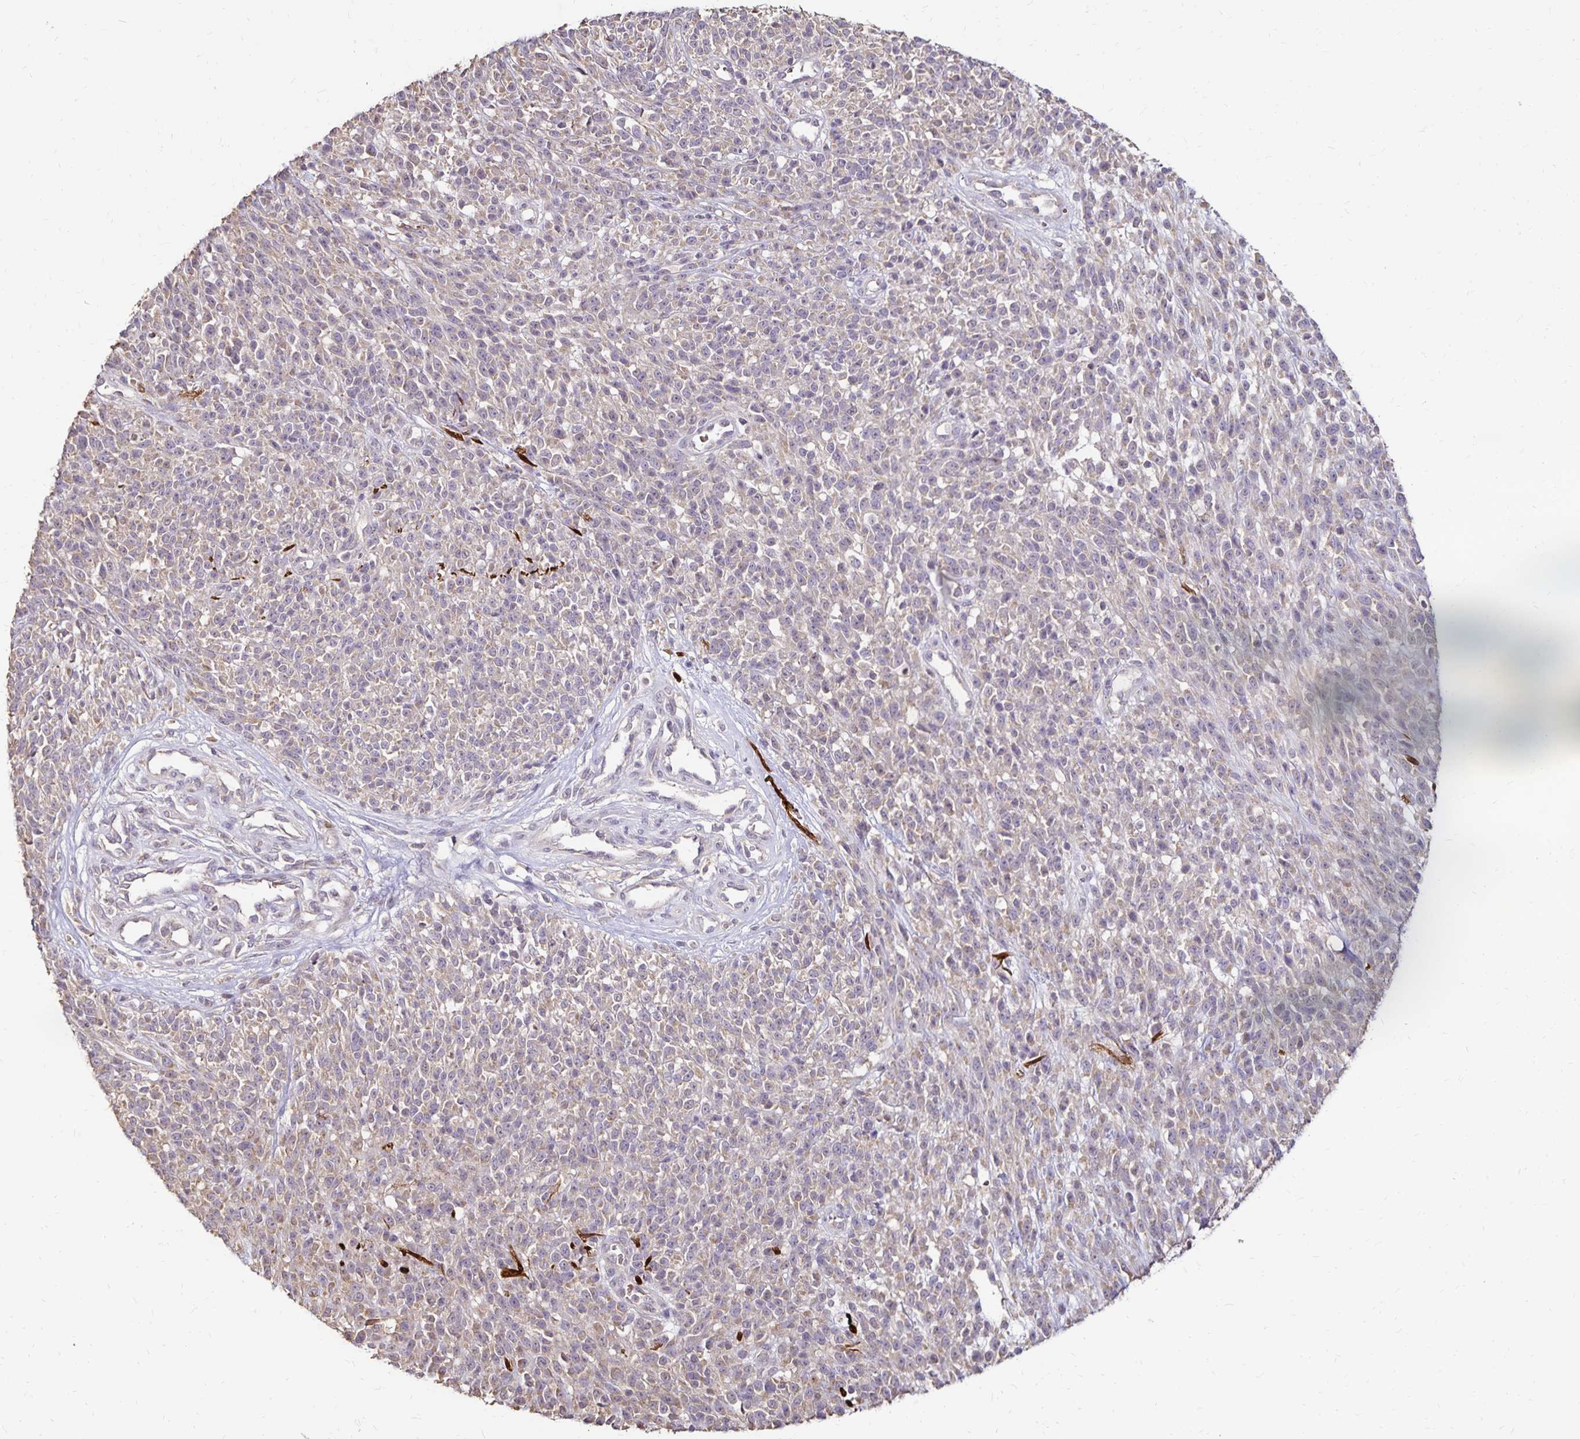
{"staining": {"intensity": "weak", "quantity": "25%-75%", "location": "cytoplasmic/membranous"}, "tissue": "melanoma", "cell_type": "Tumor cells", "image_type": "cancer", "snomed": [{"axis": "morphology", "description": "Malignant melanoma, NOS"}, {"axis": "topography", "description": "Skin"}, {"axis": "topography", "description": "Skin of trunk"}], "caption": "An immunohistochemistry micrograph of neoplastic tissue is shown. Protein staining in brown shows weak cytoplasmic/membranous positivity in melanoma within tumor cells. The protein of interest is shown in brown color, while the nuclei are stained blue.", "gene": "EMC10", "patient": {"sex": "male", "age": 74}}